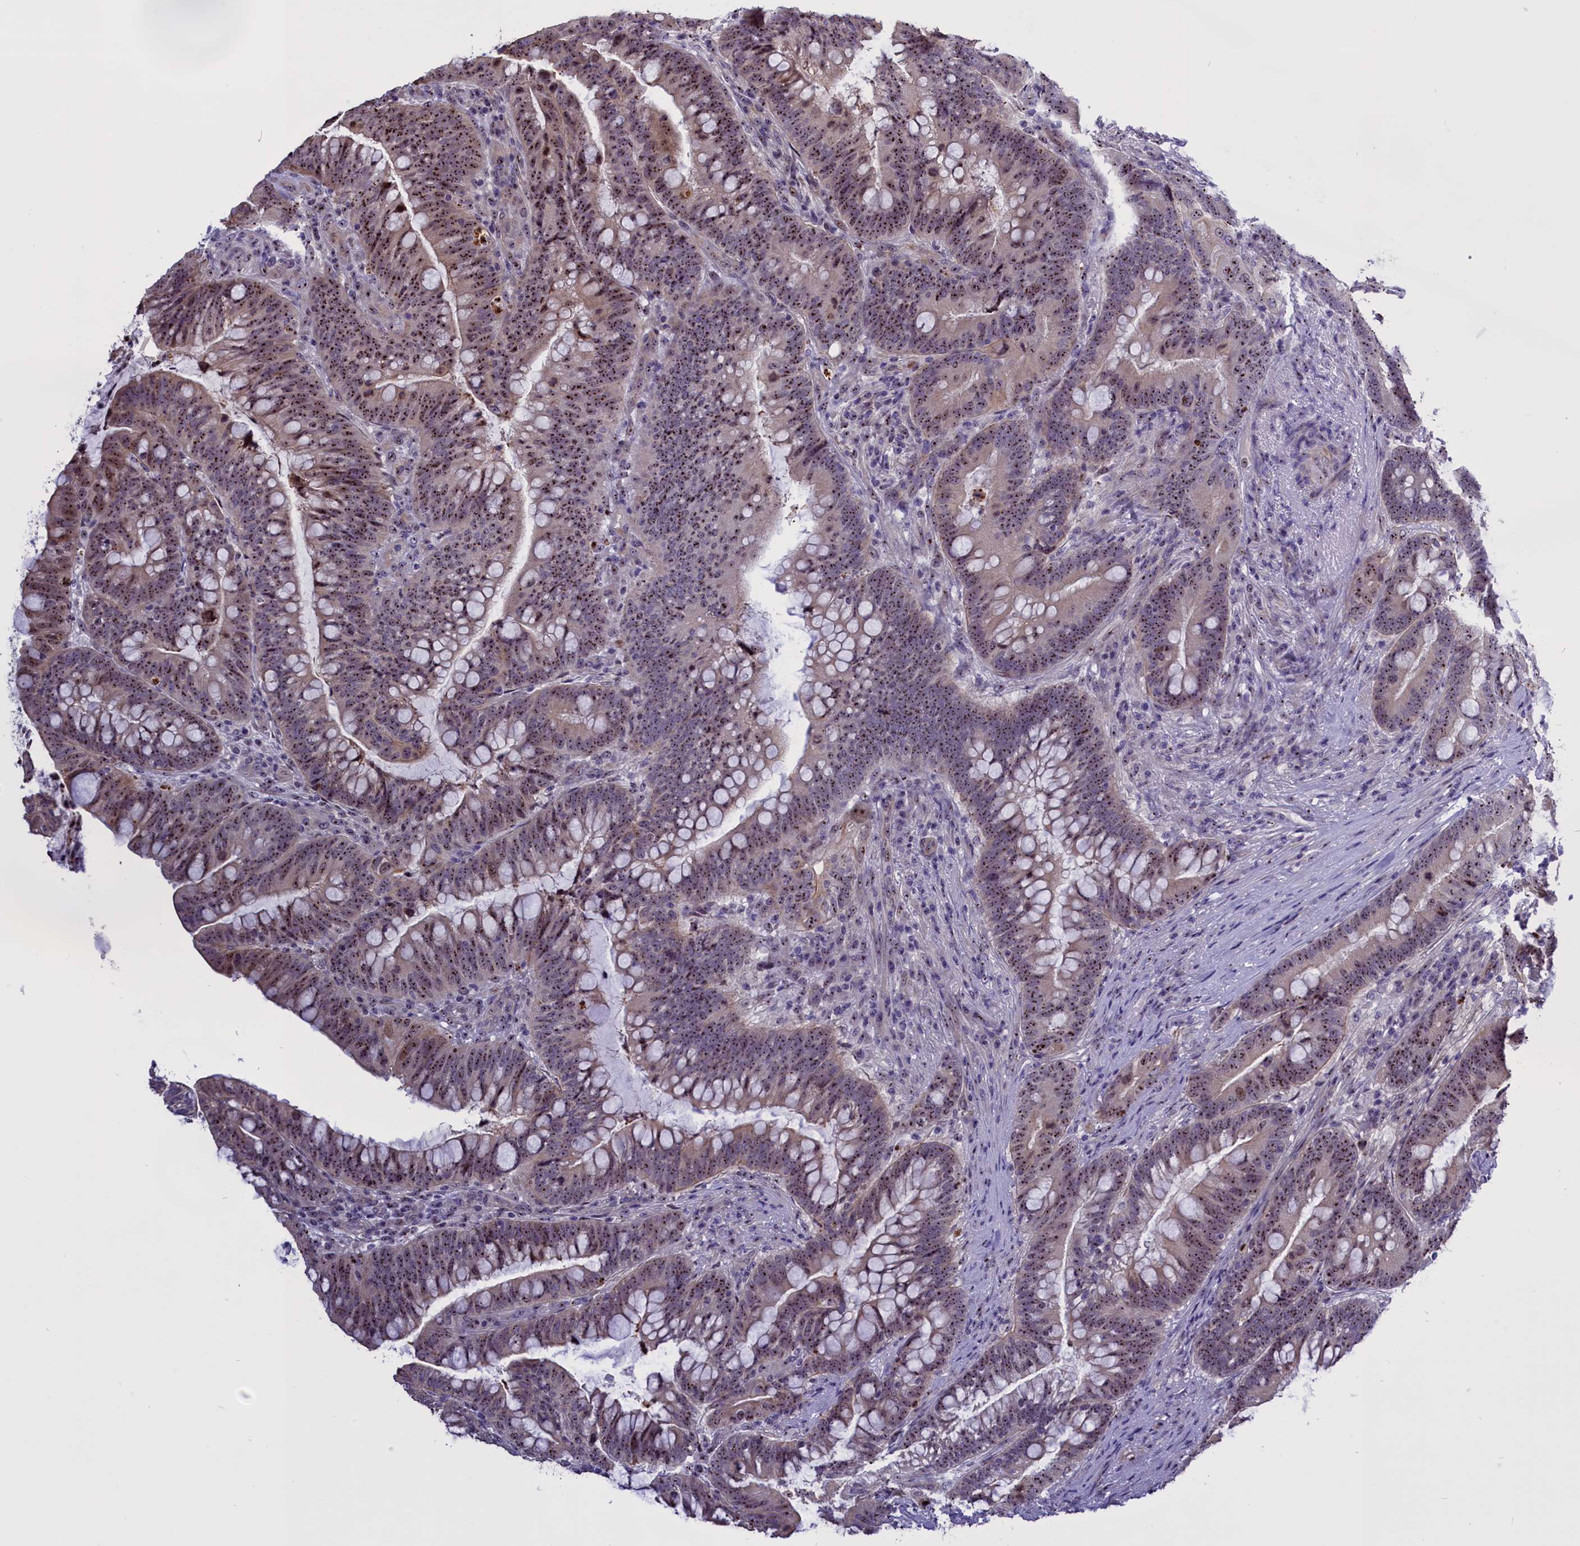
{"staining": {"intensity": "moderate", "quantity": ">75%", "location": "nuclear"}, "tissue": "colorectal cancer", "cell_type": "Tumor cells", "image_type": "cancer", "snomed": [{"axis": "morphology", "description": "Adenocarcinoma, NOS"}, {"axis": "topography", "description": "Colon"}], "caption": "This histopathology image shows immunohistochemistry staining of colorectal cancer (adenocarcinoma), with medium moderate nuclear expression in about >75% of tumor cells.", "gene": "TBL3", "patient": {"sex": "female", "age": 66}}